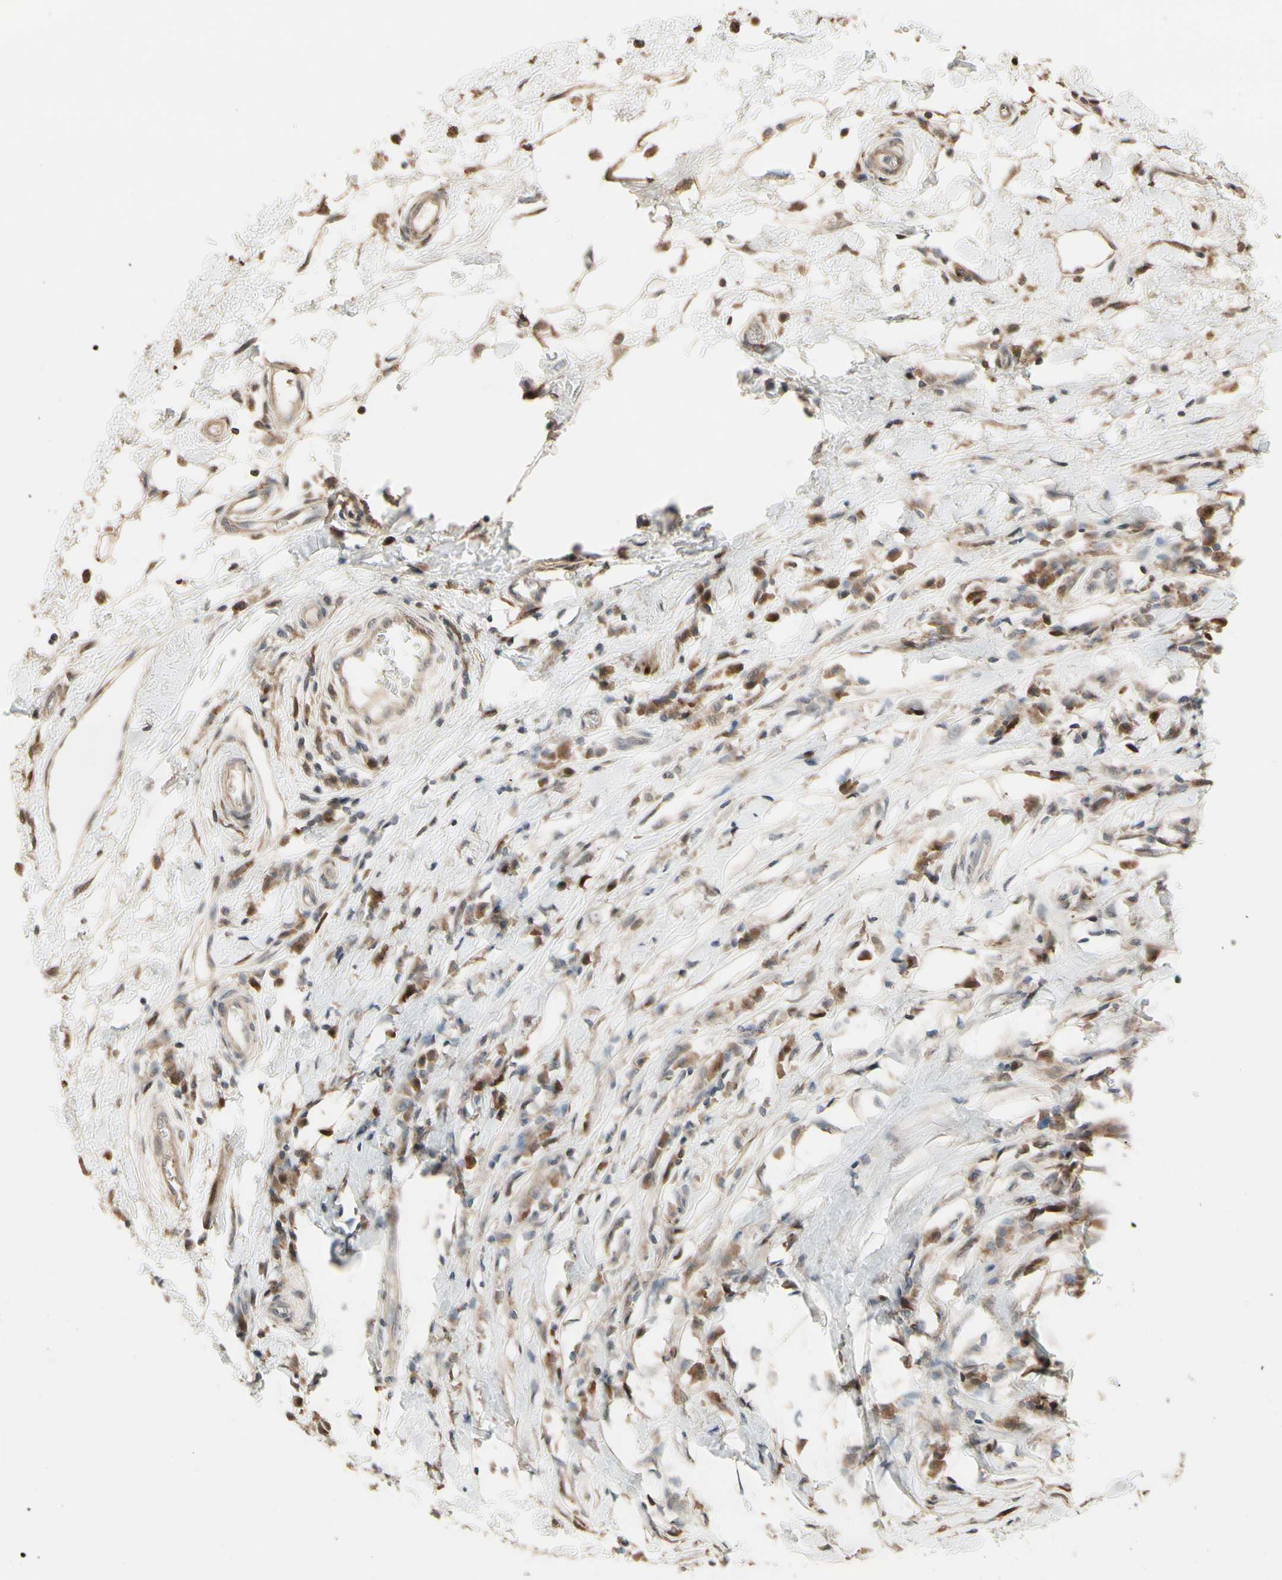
{"staining": {"intensity": "weak", "quantity": "25%-75%", "location": "cytoplasmic/membranous"}, "tissue": "breast cancer", "cell_type": "Tumor cells", "image_type": "cancer", "snomed": [{"axis": "morphology", "description": "Duct carcinoma"}, {"axis": "topography", "description": "Breast"}], "caption": "Protein staining of breast cancer tissue reveals weak cytoplasmic/membranous positivity in about 25%-75% of tumor cells.", "gene": "CSF1R", "patient": {"sex": "female", "age": 27}}